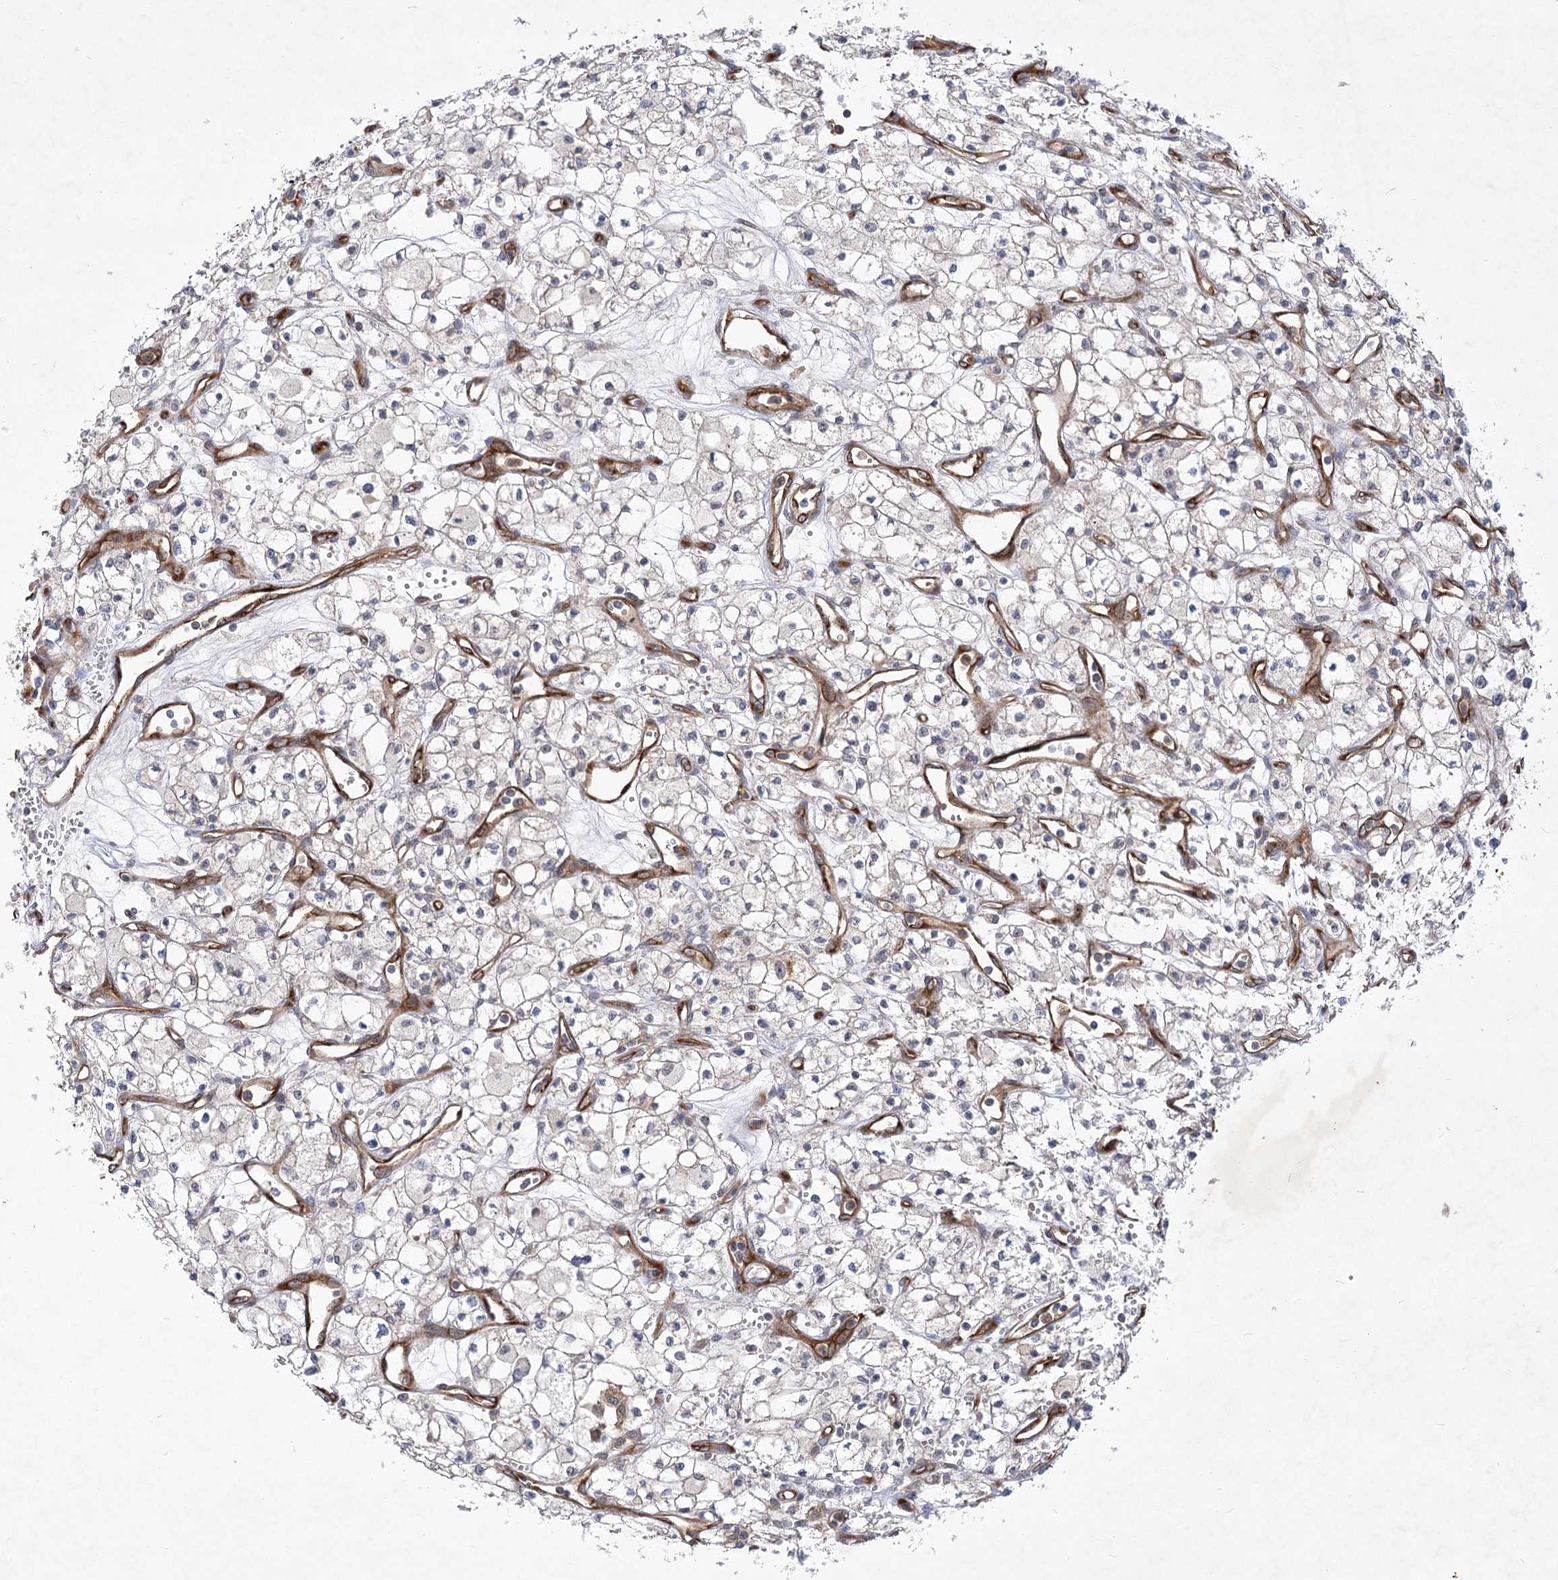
{"staining": {"intensity": "negative", "quantity": "none", "location": "none"}, "tissue": "renal cancer", "cell_type": "Tumor cells", "image_type": "cancer", "snomed": [{"axis": "morphology", "description": "Adenocarcinoma, NOS"}, {"axis": "topography", "description": "Kidney"}], "caption": "DAB immunohistochemical staining of adenocarcinoma (renal) displays no significant positivity in tumor cells.", "gene": "ARHGAP31", "patient": {"sex": "male", "age": 59}}